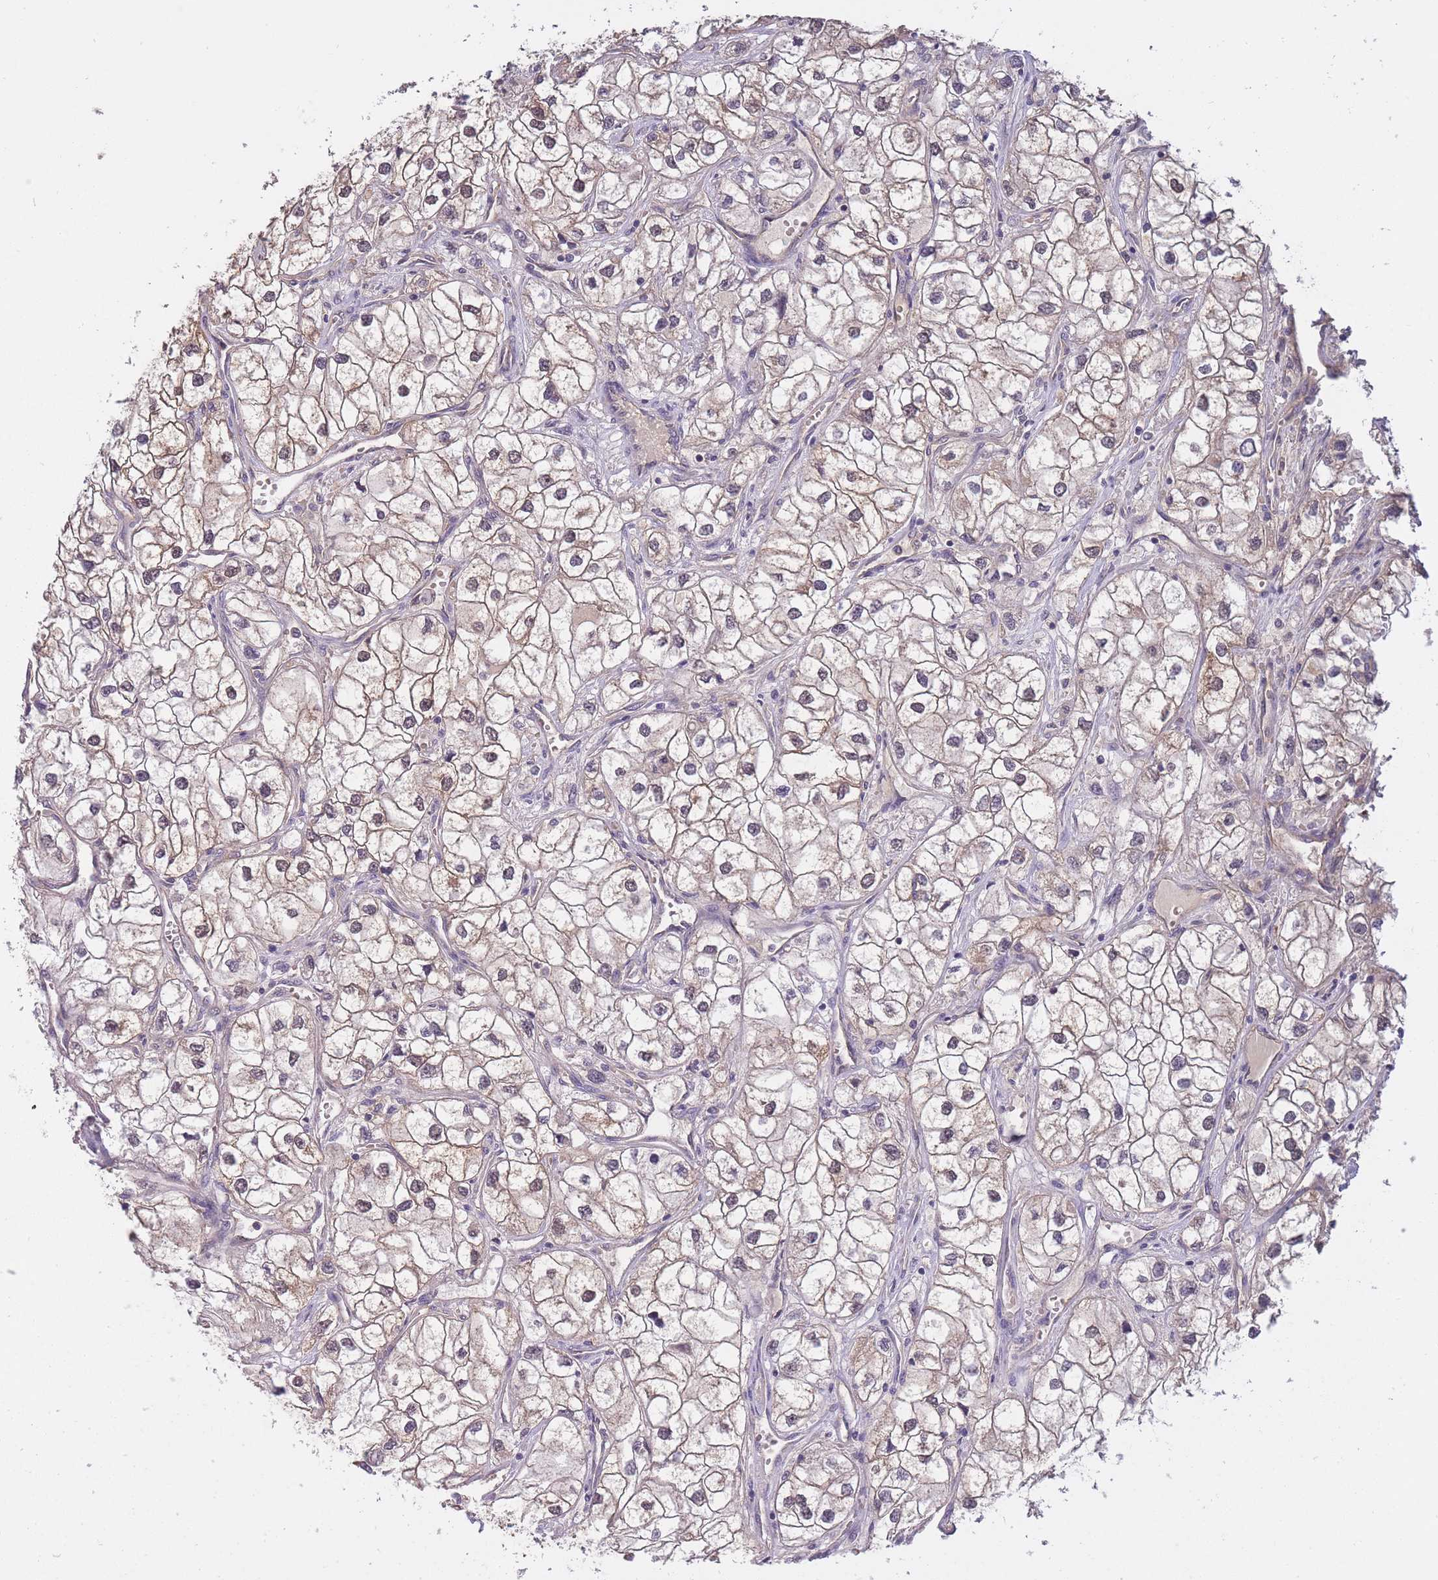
{"staining": {"intensity": "weak", "quantity": "25%-75%", "location": "cytoplasmic/membranous,nuclear"}, "tissue": "renal cancer", "cell_type": "Tumor cells", "image_type": "cancer", "snomed": [{"axis": "morphology", "description": "Adenocarcinoma, NOS"}, {"axis": "topography", "description": "Kidney"}], "caption": "High-magnification brightfield microscopy of adenocarcinoma (renal) stained with DAB (3,3'-diaminobenzidine) (brown) and counterstained with hematoxylin (blue). tumor cells exhibit weak cytoplasmic/membranous and nuclear positivity is seen in about25%-75% of cells.", "gene": "KIAA1755", "patient": {"sex": "male", "age": 59}}